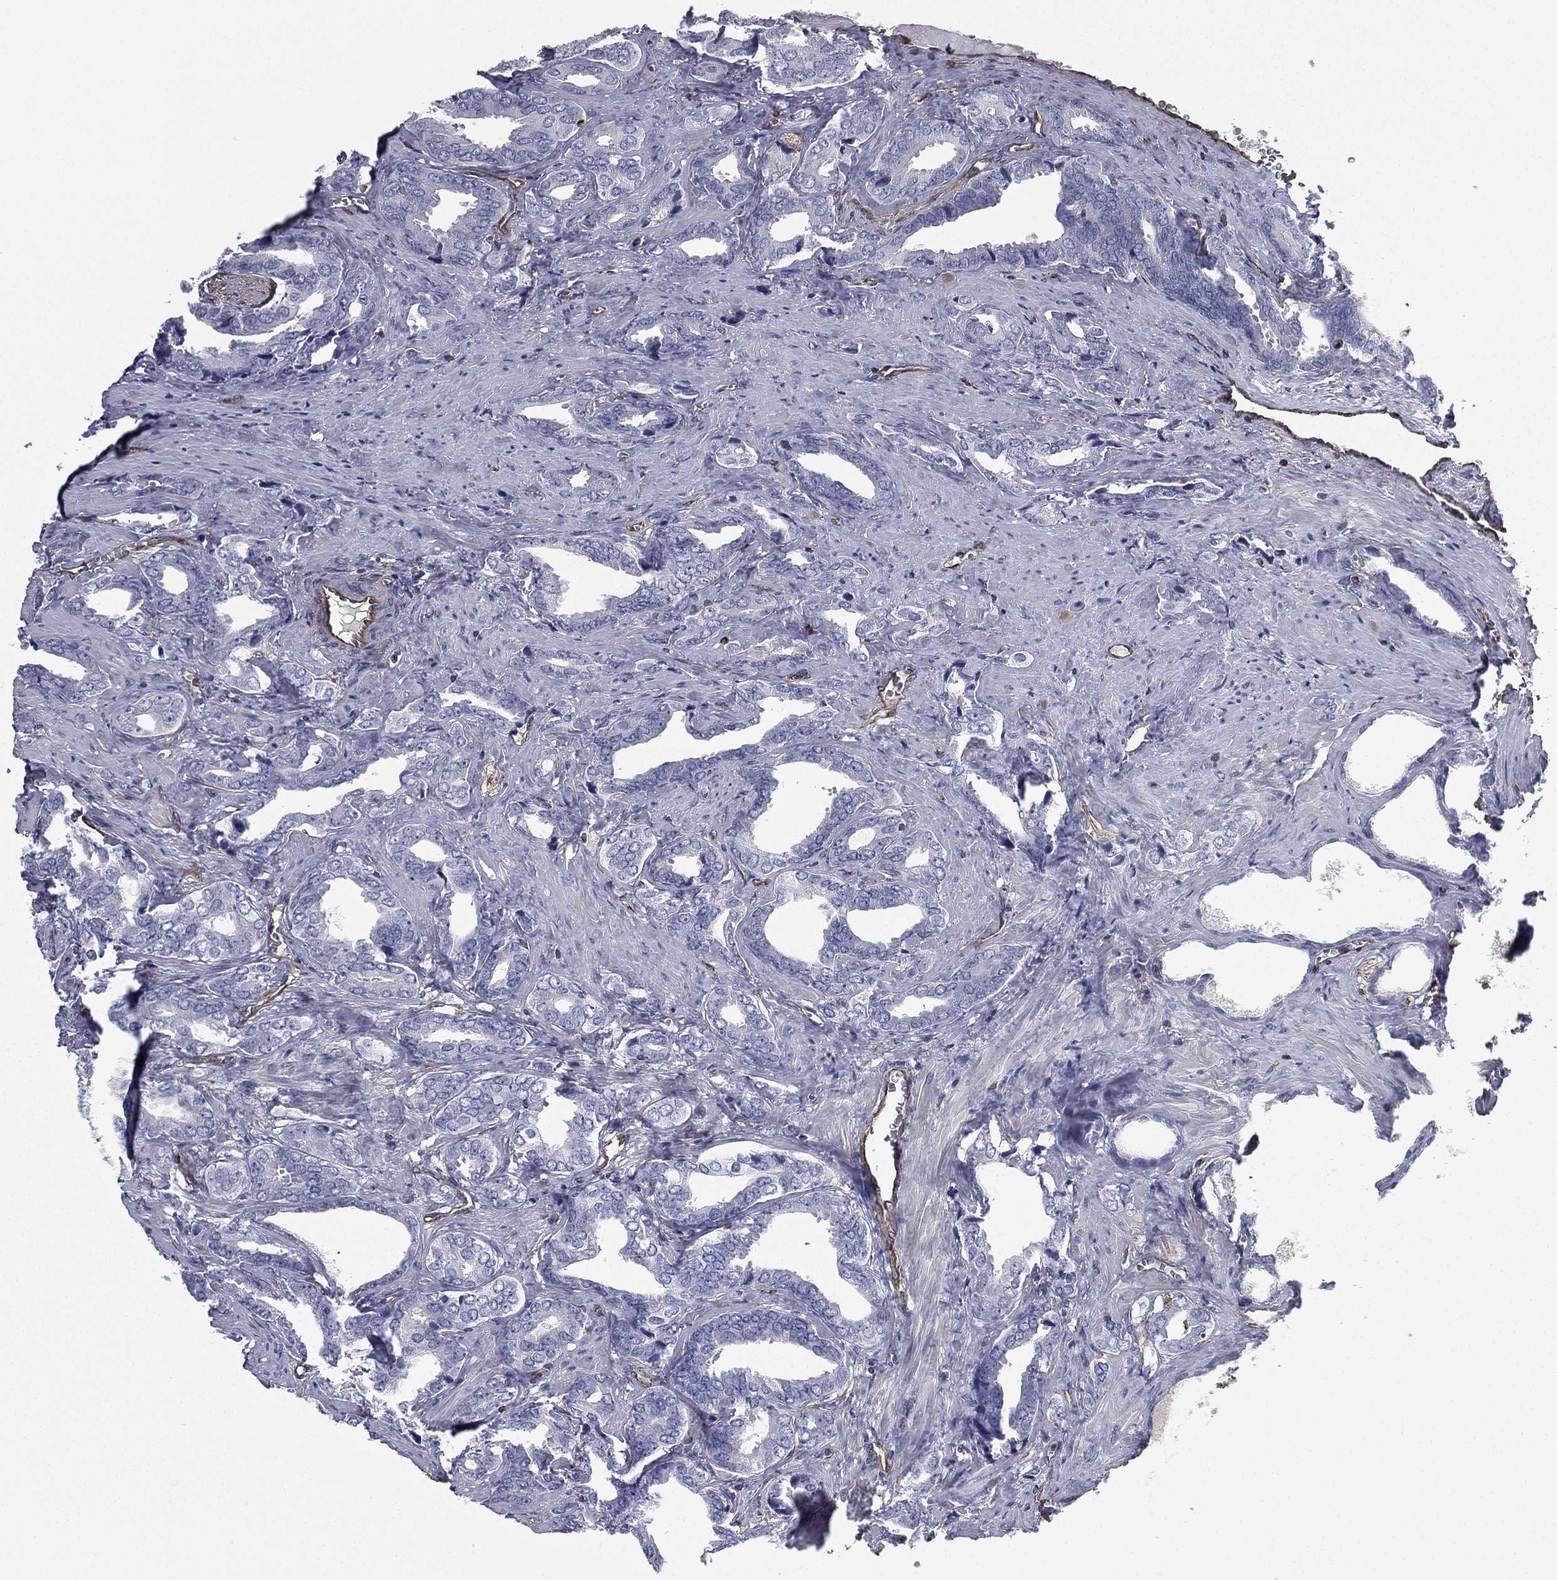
{"staining": {"intensity": "negative", "quantity": "none", "location": "none"}, "tissue": "prostate cancer", "cell_type": "Tumor cells", "image_type": "cancer", "snomed": [{"axis": "morphology", "description": "Adenocarcinoma, NOS"}, {"axis": "topography", "description": "Prostate"}], "caption": "High magnification brightfield microscopy of adenocarcinoma (prostate) stained with DAB (3,3'-diaminobenzidine) (brown) and counterstained with hematoxylin (blue): tumor cells show no significant staining.", "gene": "SCUBE1", "patient": {"sex": "male", "age": 66}}